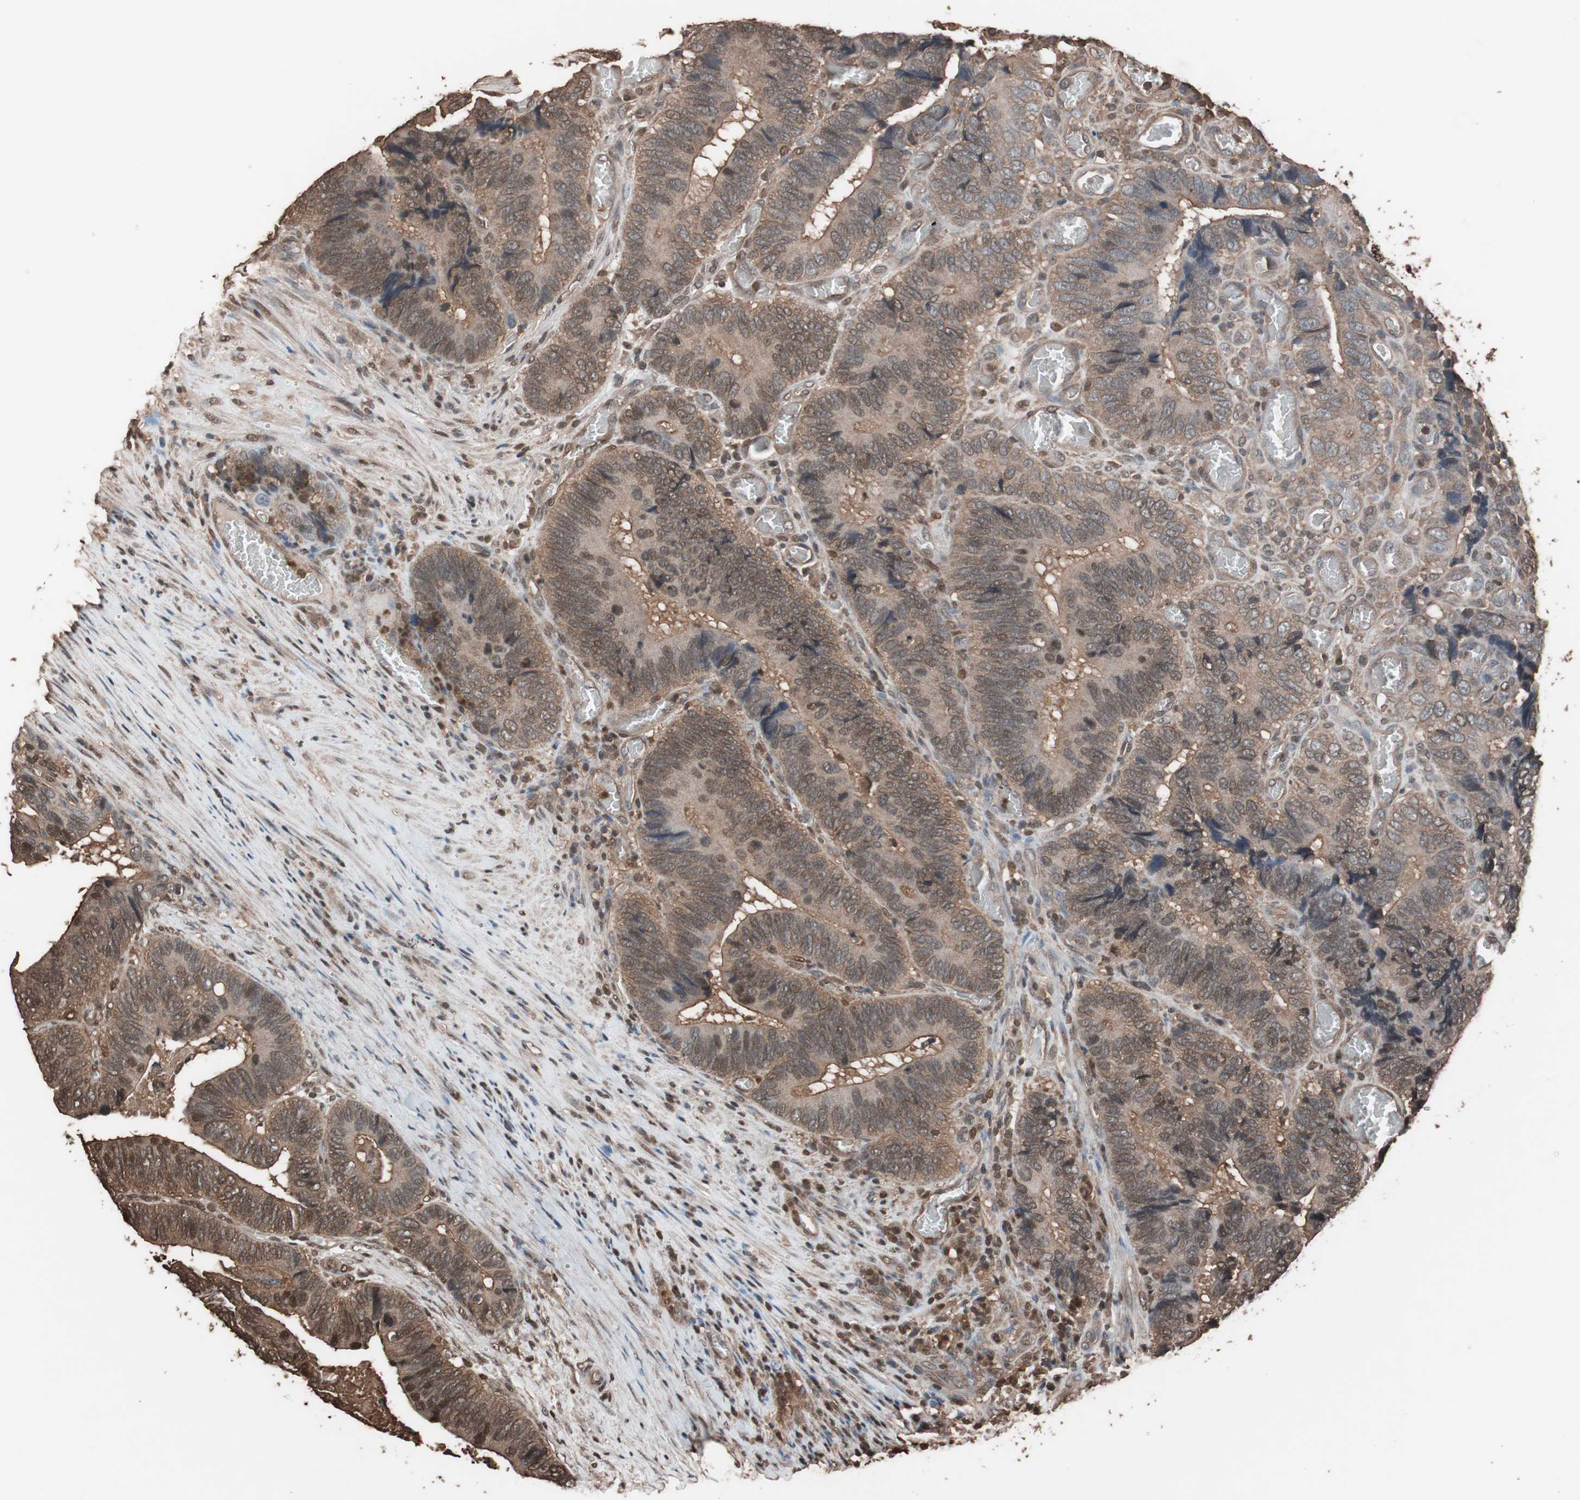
{"staining": {"intensity": "weak", "quantity": ">75%", "location": "cytoplasmic/membranous"}, "tissue": "colorectal cancer", "cell_type": "Tumor cells", "image_type": "cancer", "snomed": [{"axis": "morphology", "description": "Adenocarcinoma, NOS"}, {"axis": "topography", "description": "Colon"}], "caption": "Protein analysis of colorectal adenocarcinoma tissue displays weak cytoplasmic/membranous staining in approximately >75% of tumor cells.", "gene": "CALM2", "patient": {"sex": "male", "age": 72}}